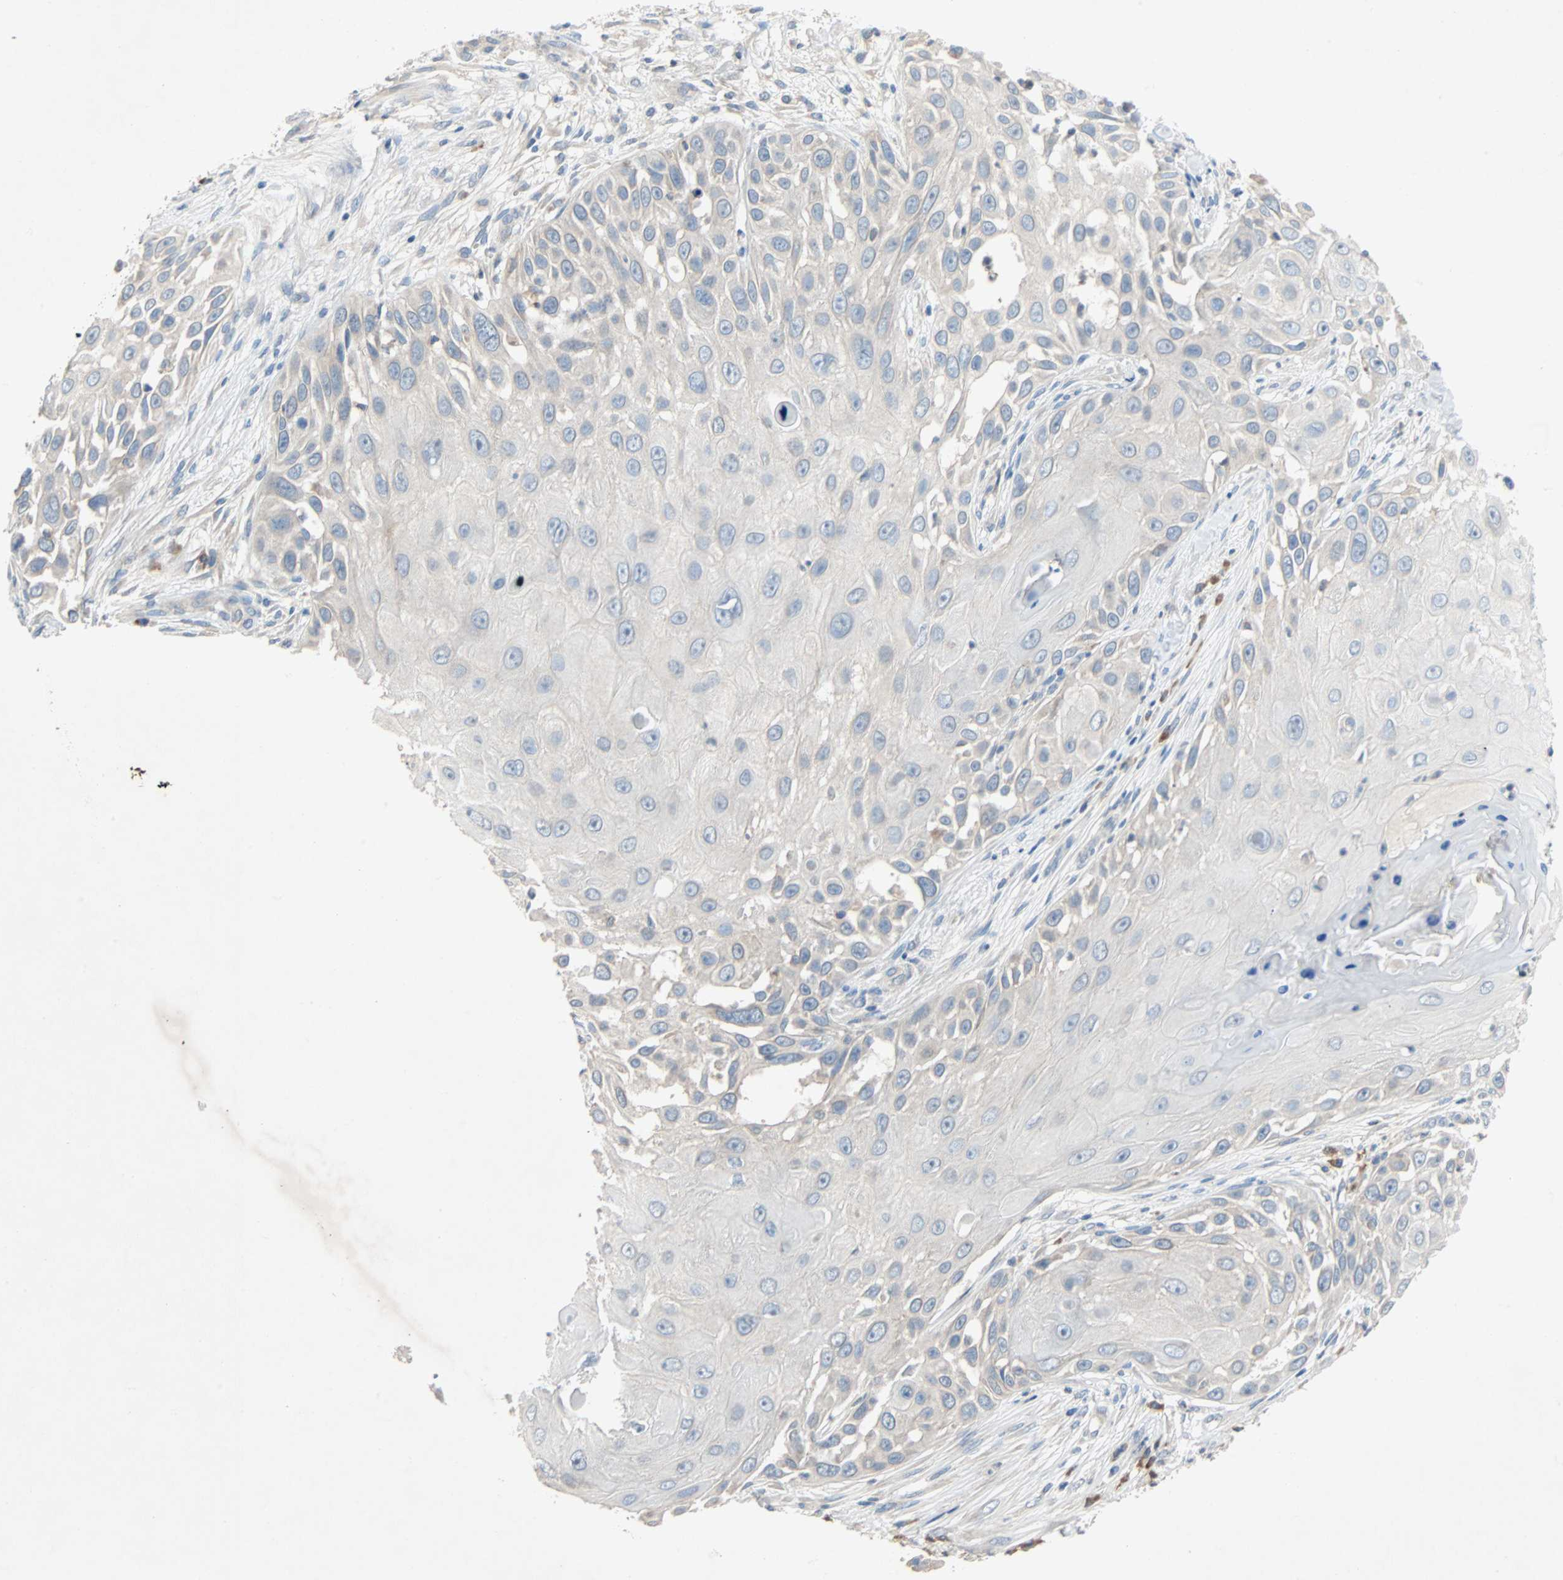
{"staining": {"intensity": "weak", "quantity": "<25%", "location": "cytoplasmic/membranous"}, "tissue": "skin cancer", "cell_type": "Tumor cells", "image_type": "cancer", "snomed": [{"axis": "morphology", "description": "Squamous cell carcinoma, NOS"}, {"axis": "topography", "description": "Skin"}], "caption": "Skin squamous cell carcinoma stained for a protein using immunohistochemistry (IHC) shows no positivity tumor cells.", "gene": "XYLT1", "patient": {"sex": "female", "age": 44}}